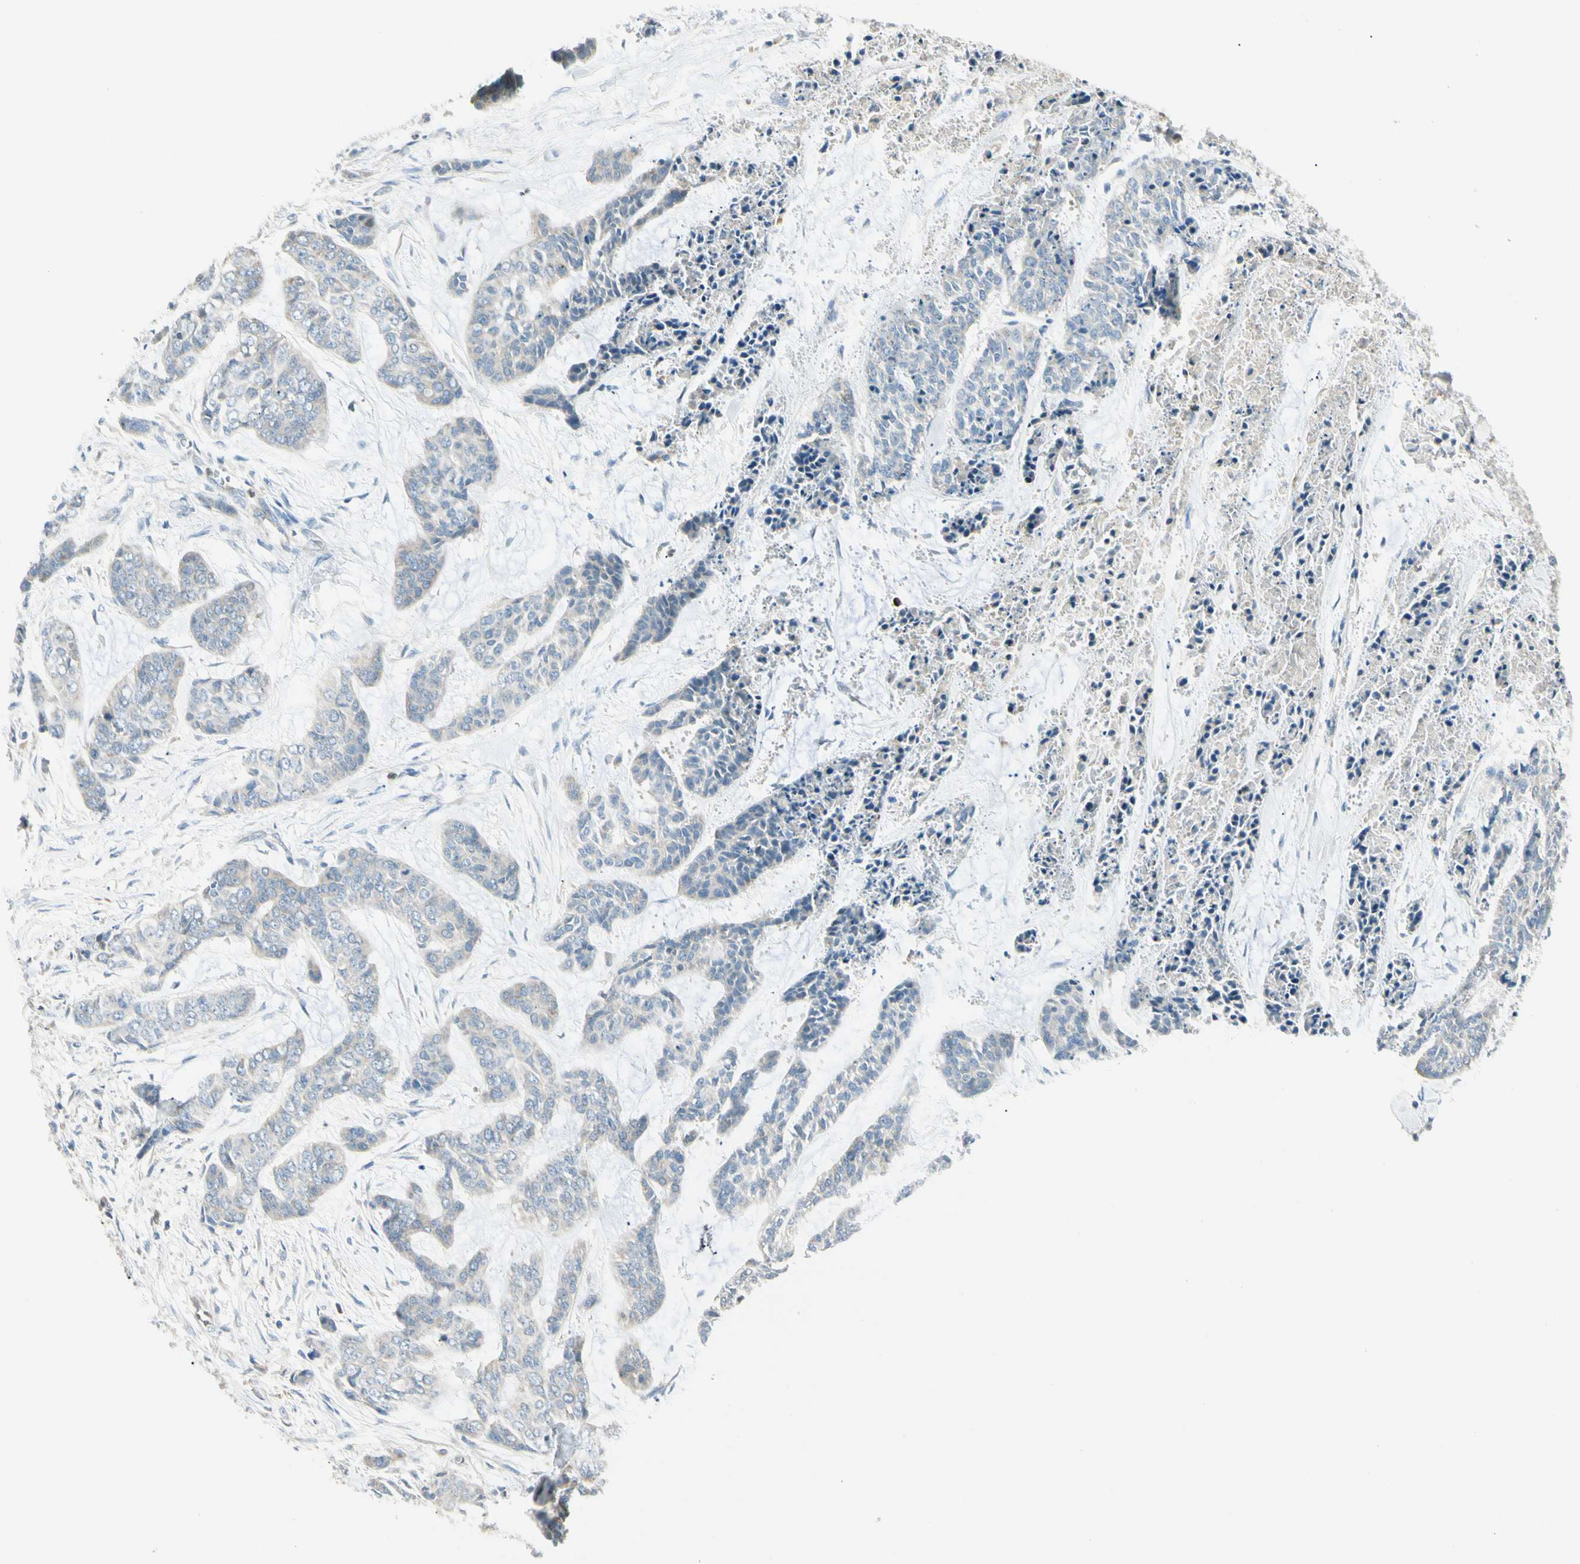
{"staining": {"intensity": "negative", "quantity": "none", "location": "none"}, "tissue": "skin cancer", "cell_type": "Tumor cells", "image_type": "cancer", "snomed": [{"axis": "morphology", "description": "Basal cell carcinoma"}, {"axis": "topography", "description": "Skin"}], "caption": "A histopathology image of skin basal cell carcinoma stained for a protein reveals no brown staining in tumor cells.", "gene": "LPCAT2", "patient": {"sex": "female", "age": 64}}